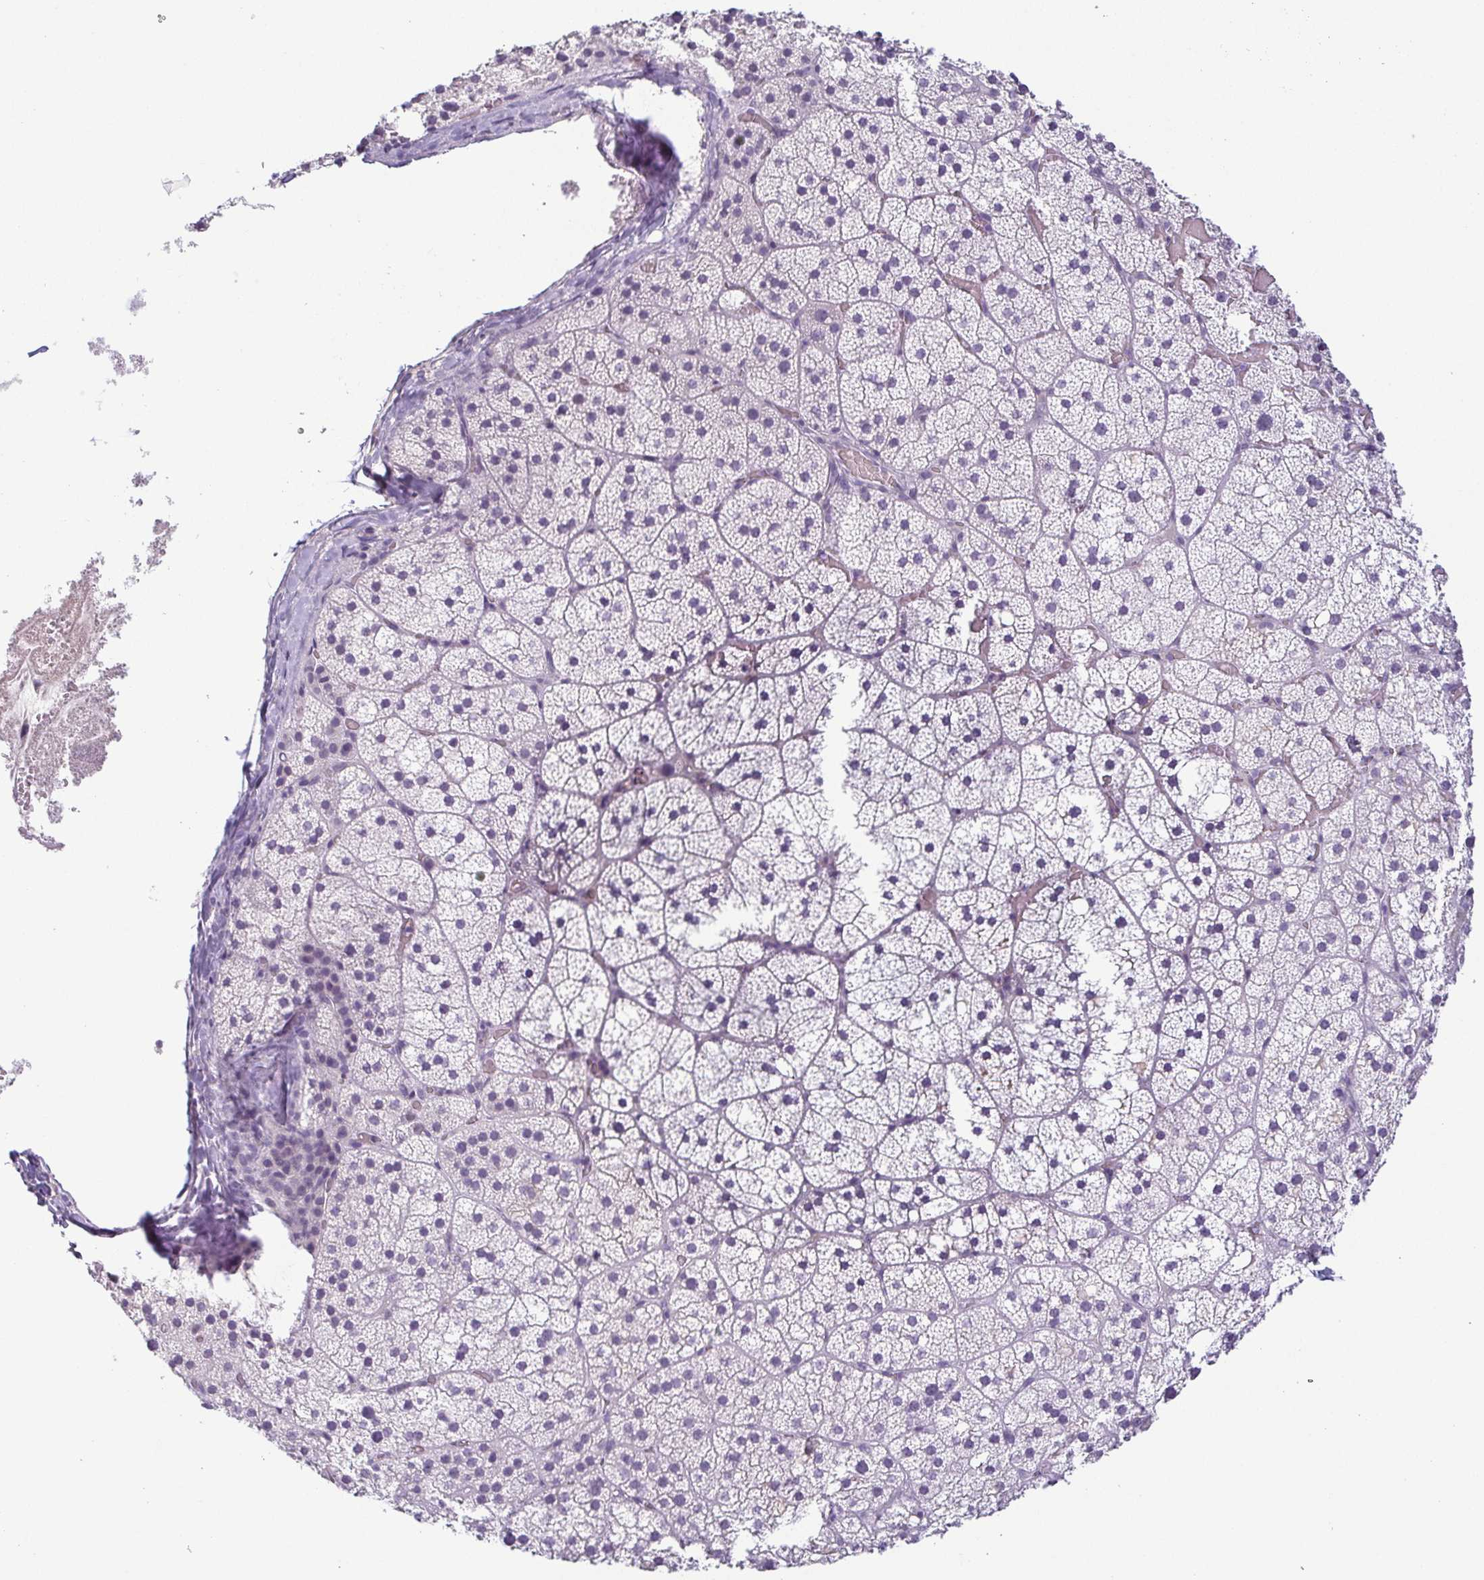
{"staining": {"intensity": "negative", "quantity": "none", "location": "none"}, "tissue": "adrenal gland", "cell_type": "Glandular cells", "image_type": "normal", "snomed": [{"axis": "morphology", "description": "Normal tissue, NOS"}, {"axis": "topography", "description": "Adrenal gland"}], "caption": "Protein analysis of unremarkable adrenal gland displays no significant staining in glandular cells. Brightfield microscopy of immunohistochemistry (IHC) stained with DAB (3,3'-diaminobenzidine) (brown) and hematoxylin (blue), captured at high magnification.", "gene": "TCF3", "patient": {"sex": "male", "age": 53}}